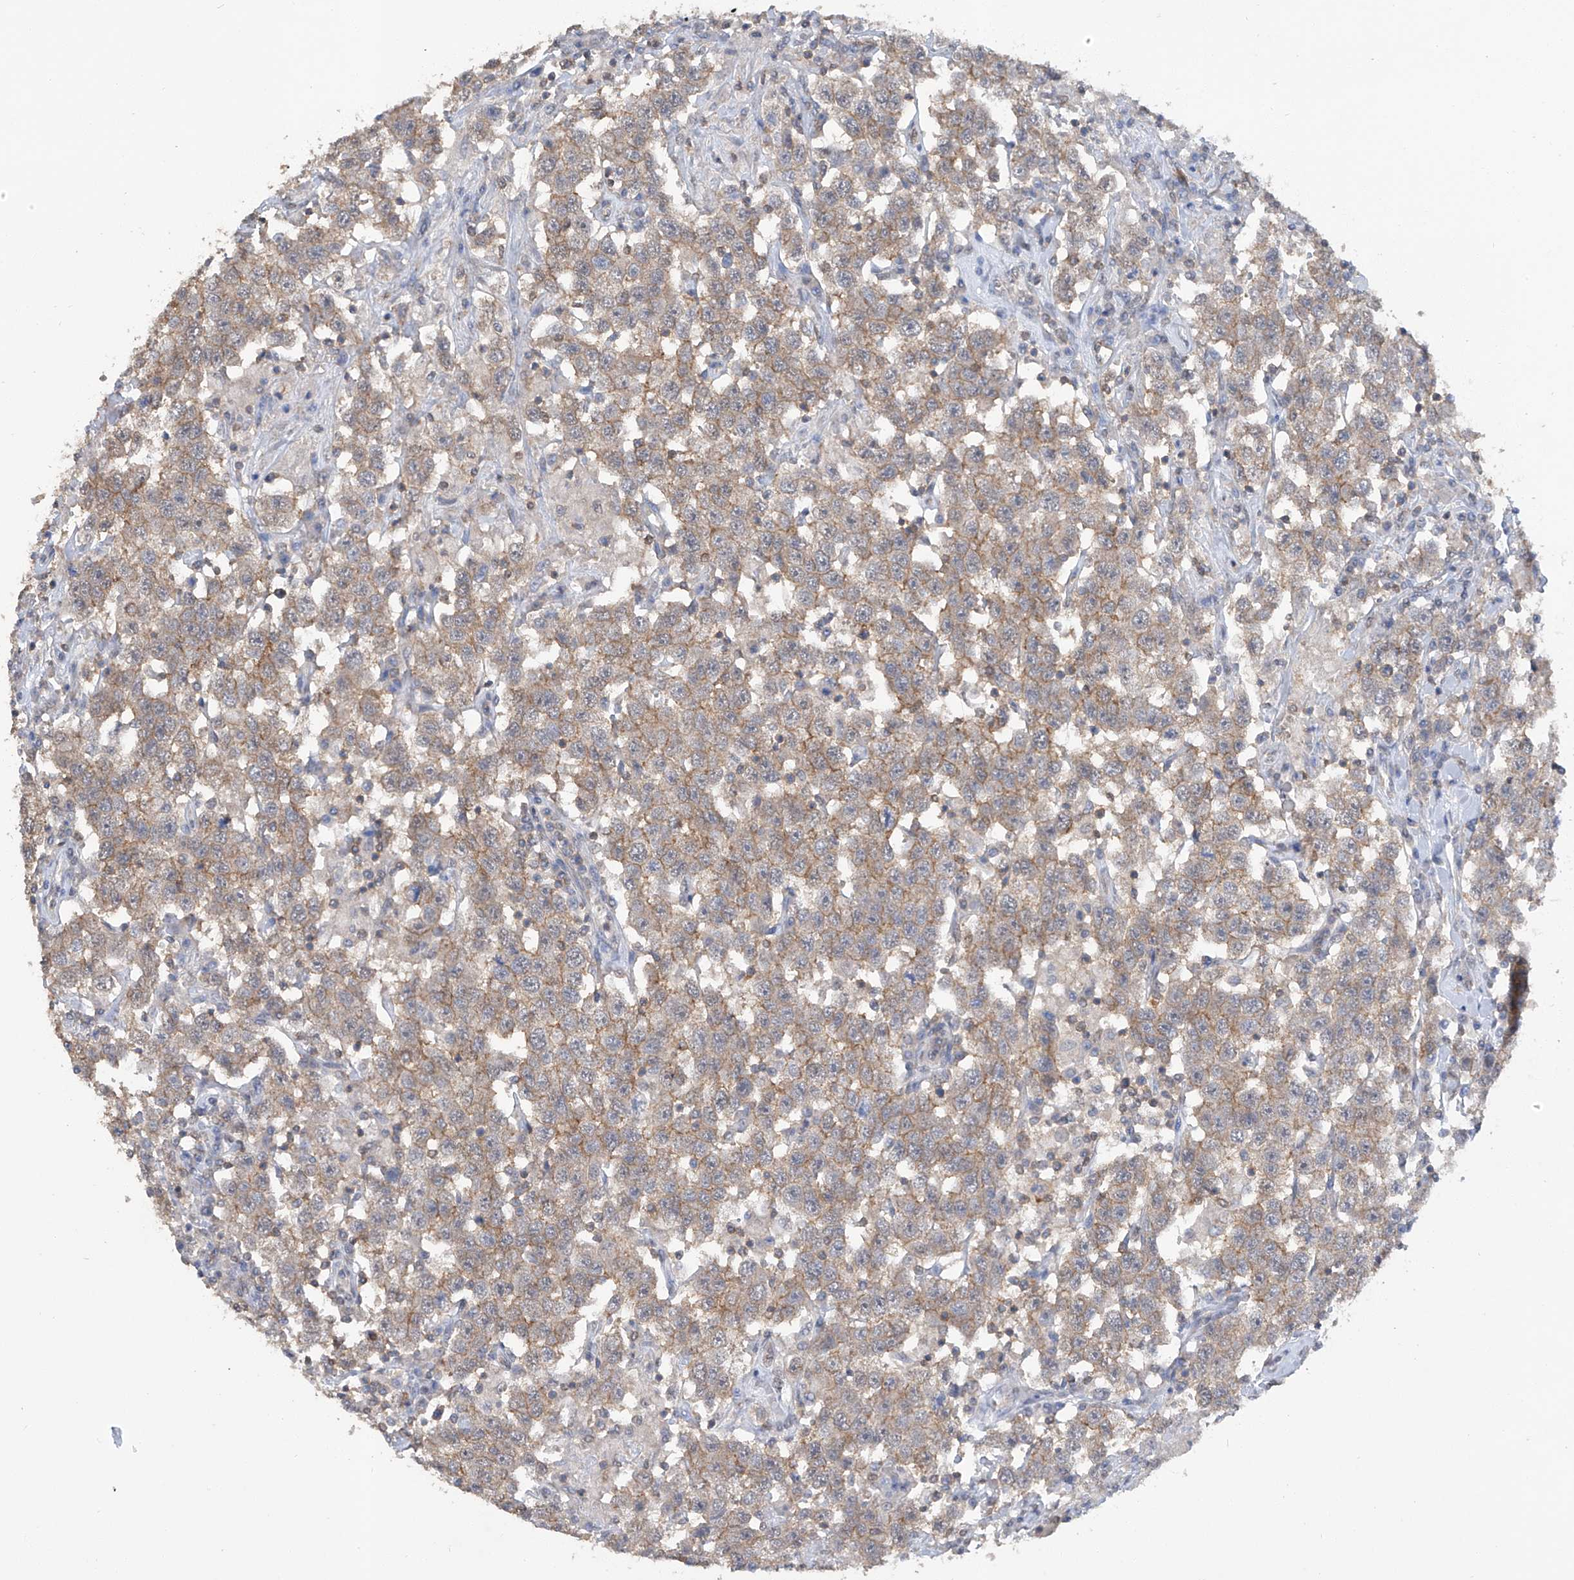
{"staining": {"intensity": "moderate", "quantity": "25%-75%", "location": "cytoplasmic/membranous"}, "tissue": "testis cancer", "cell_type": "Tumor cells", "image_type": "cancer", "snomed": [{"axis": "morphology", "description": "Seminoma, NOS"}, {"axis": "topography", "description": "Testis"}], "caption": "Seminoma (testis) tissue reveals moderate cytoplasmic/membranous expression in about 25%-75% of tumor cells The protein is stained brown, and the nuclei are stained in blue (DAB IHC with brightfield microscopy, high magnification).", "gene": "HAS3", "patient": {"sex": "male", "age": 41}}